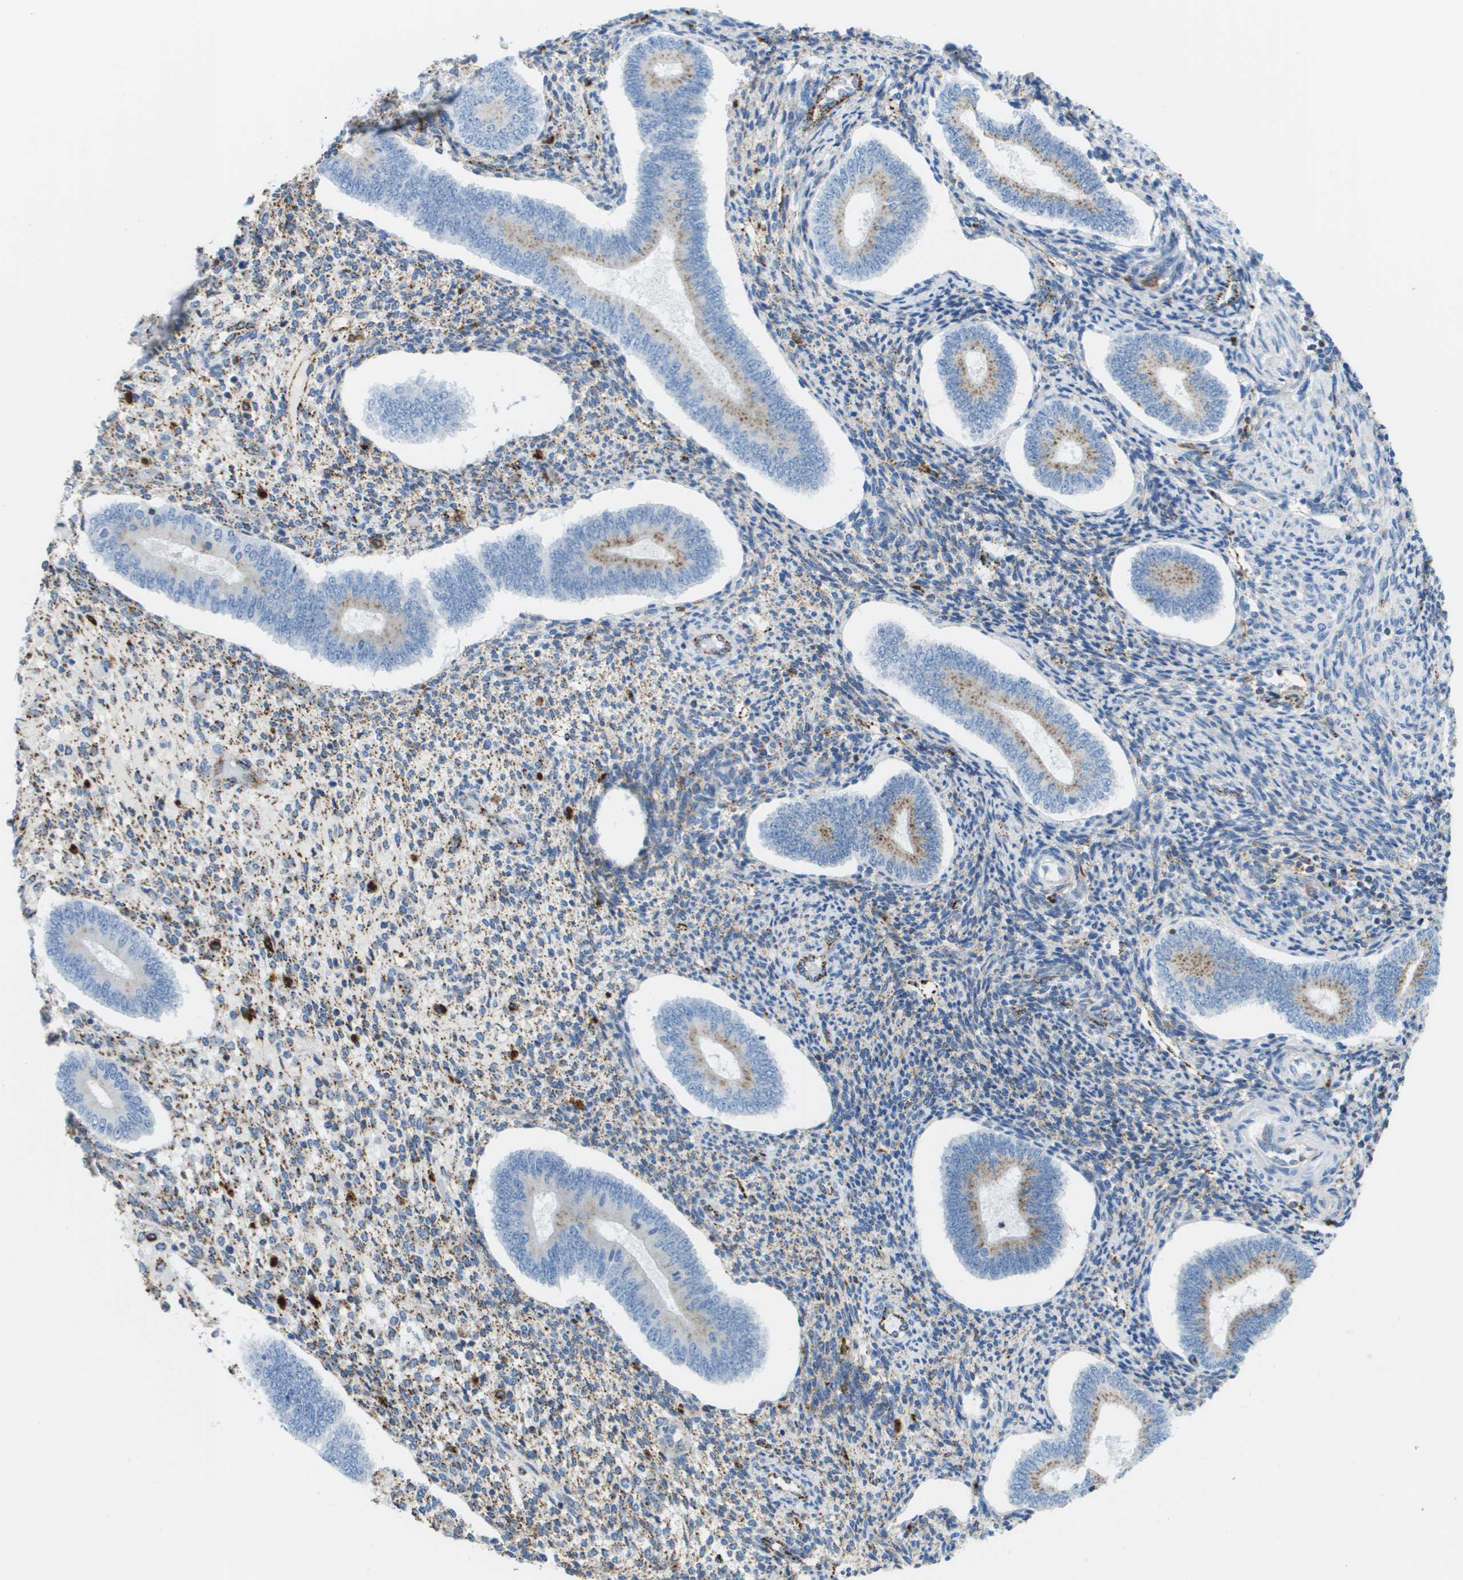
{"staining": {"intensity": "moderate", "quantity": "25%-75%", "location": "cytoplasmic/membranous"}, "tissue": "endometrium", "cell_type": "Cells in endometrial stroma", "image_type": "normal", "snomed": [{"axis": "morphology", "description": "Normal tissue, NOS"}, {"axis": "topography", "description": "Endometrium"}], "caption": "Endometrium stained with immunohistochemistry reveals moderate cytoplasmic/membranous expression in about 25%-75% of cells in endometrial stroma.", "gene": "PRCP", "patient": {"sex": "female", "age": 42}}